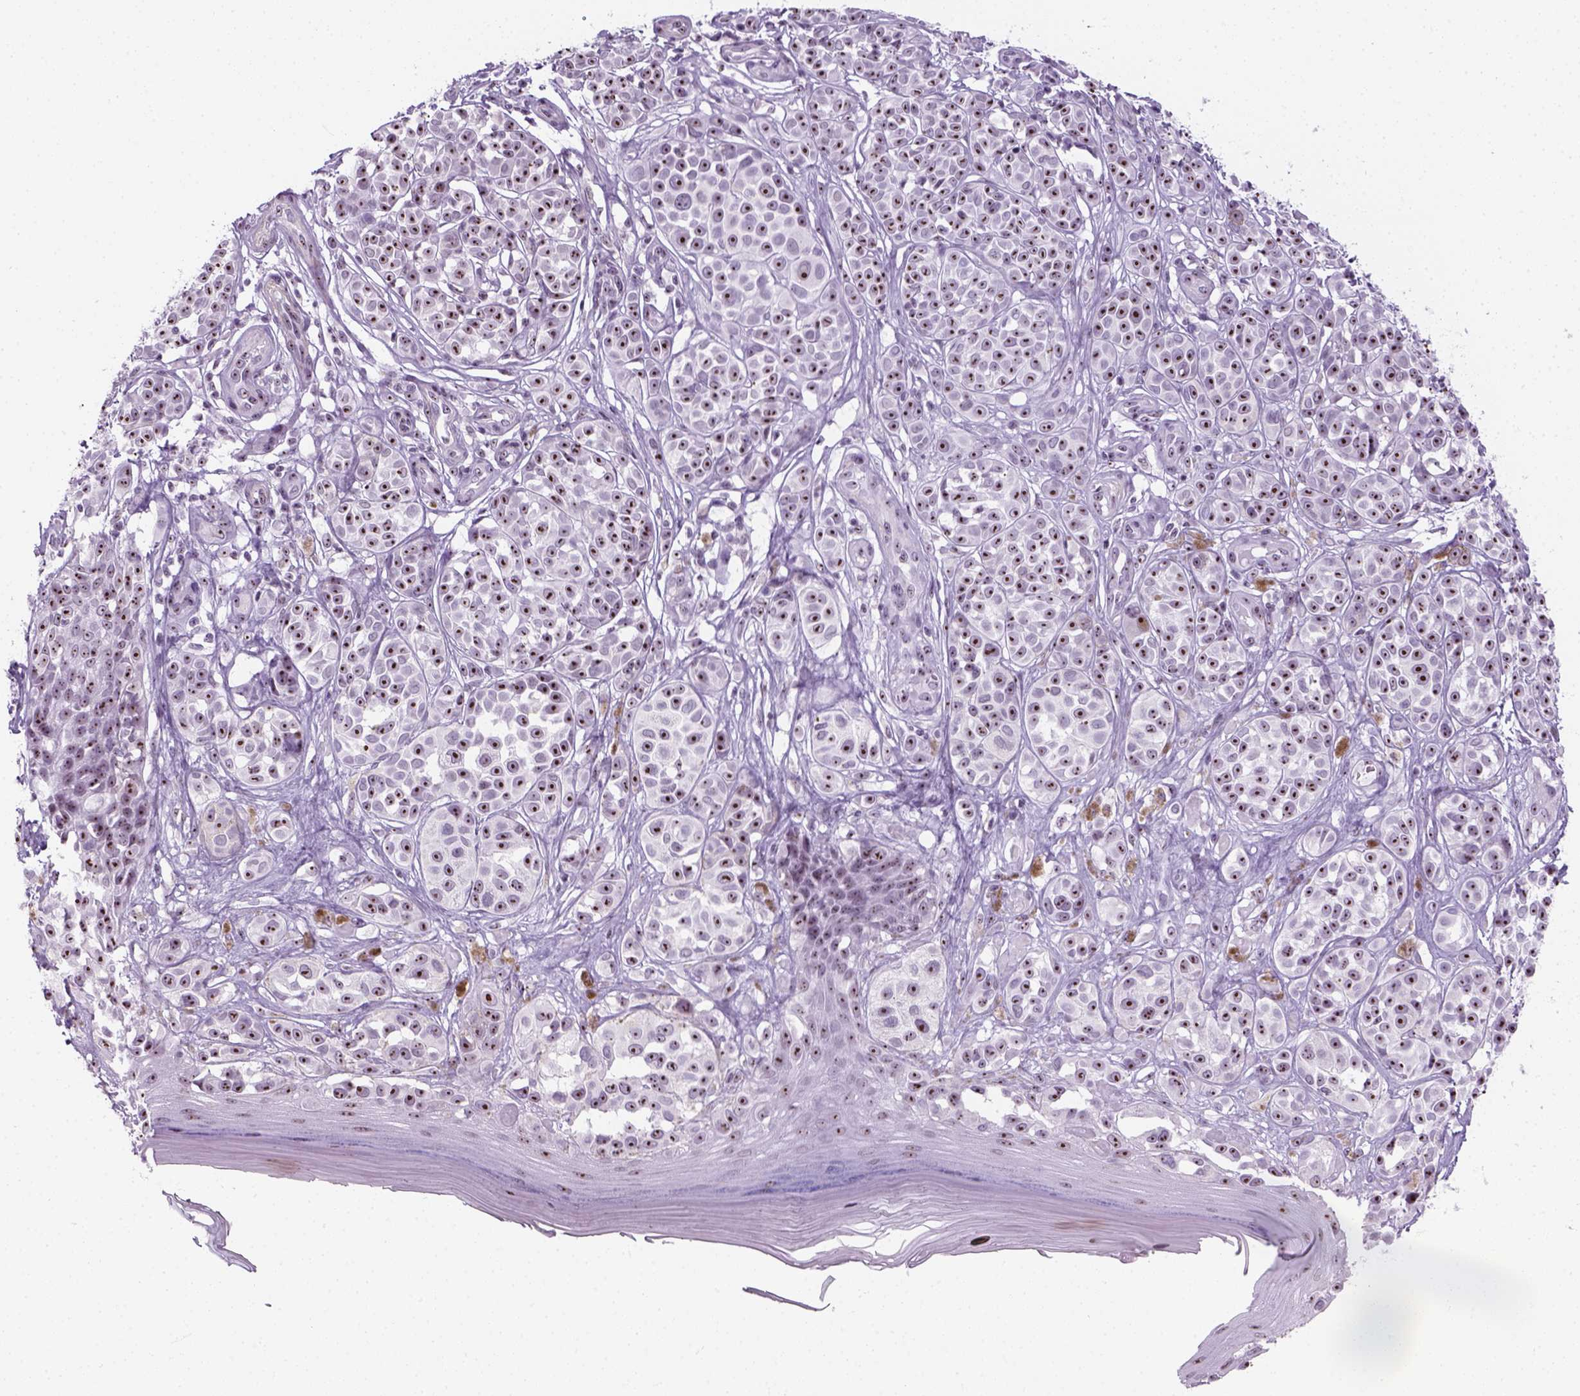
{"staining": {"intensity": "strong", "quantity": ">75%", "location": "nuclear"}, "tissue": "melanoma", "cell_type": "Tumor cells", "image_type": "cancer", "snomed": [{"axis": "morphology", "description": "Malignant melanoma, NOS"}, {"axis": "topography", "description": "Skin"}], "caption": "Immunohistochemistry (IHC) (DAB) staining of human melanoma shows strong nuclear protein expression in about >75% of tumor cells.", "gene": "ZNF865", "patient": {"sex": "female", "age": 90}}